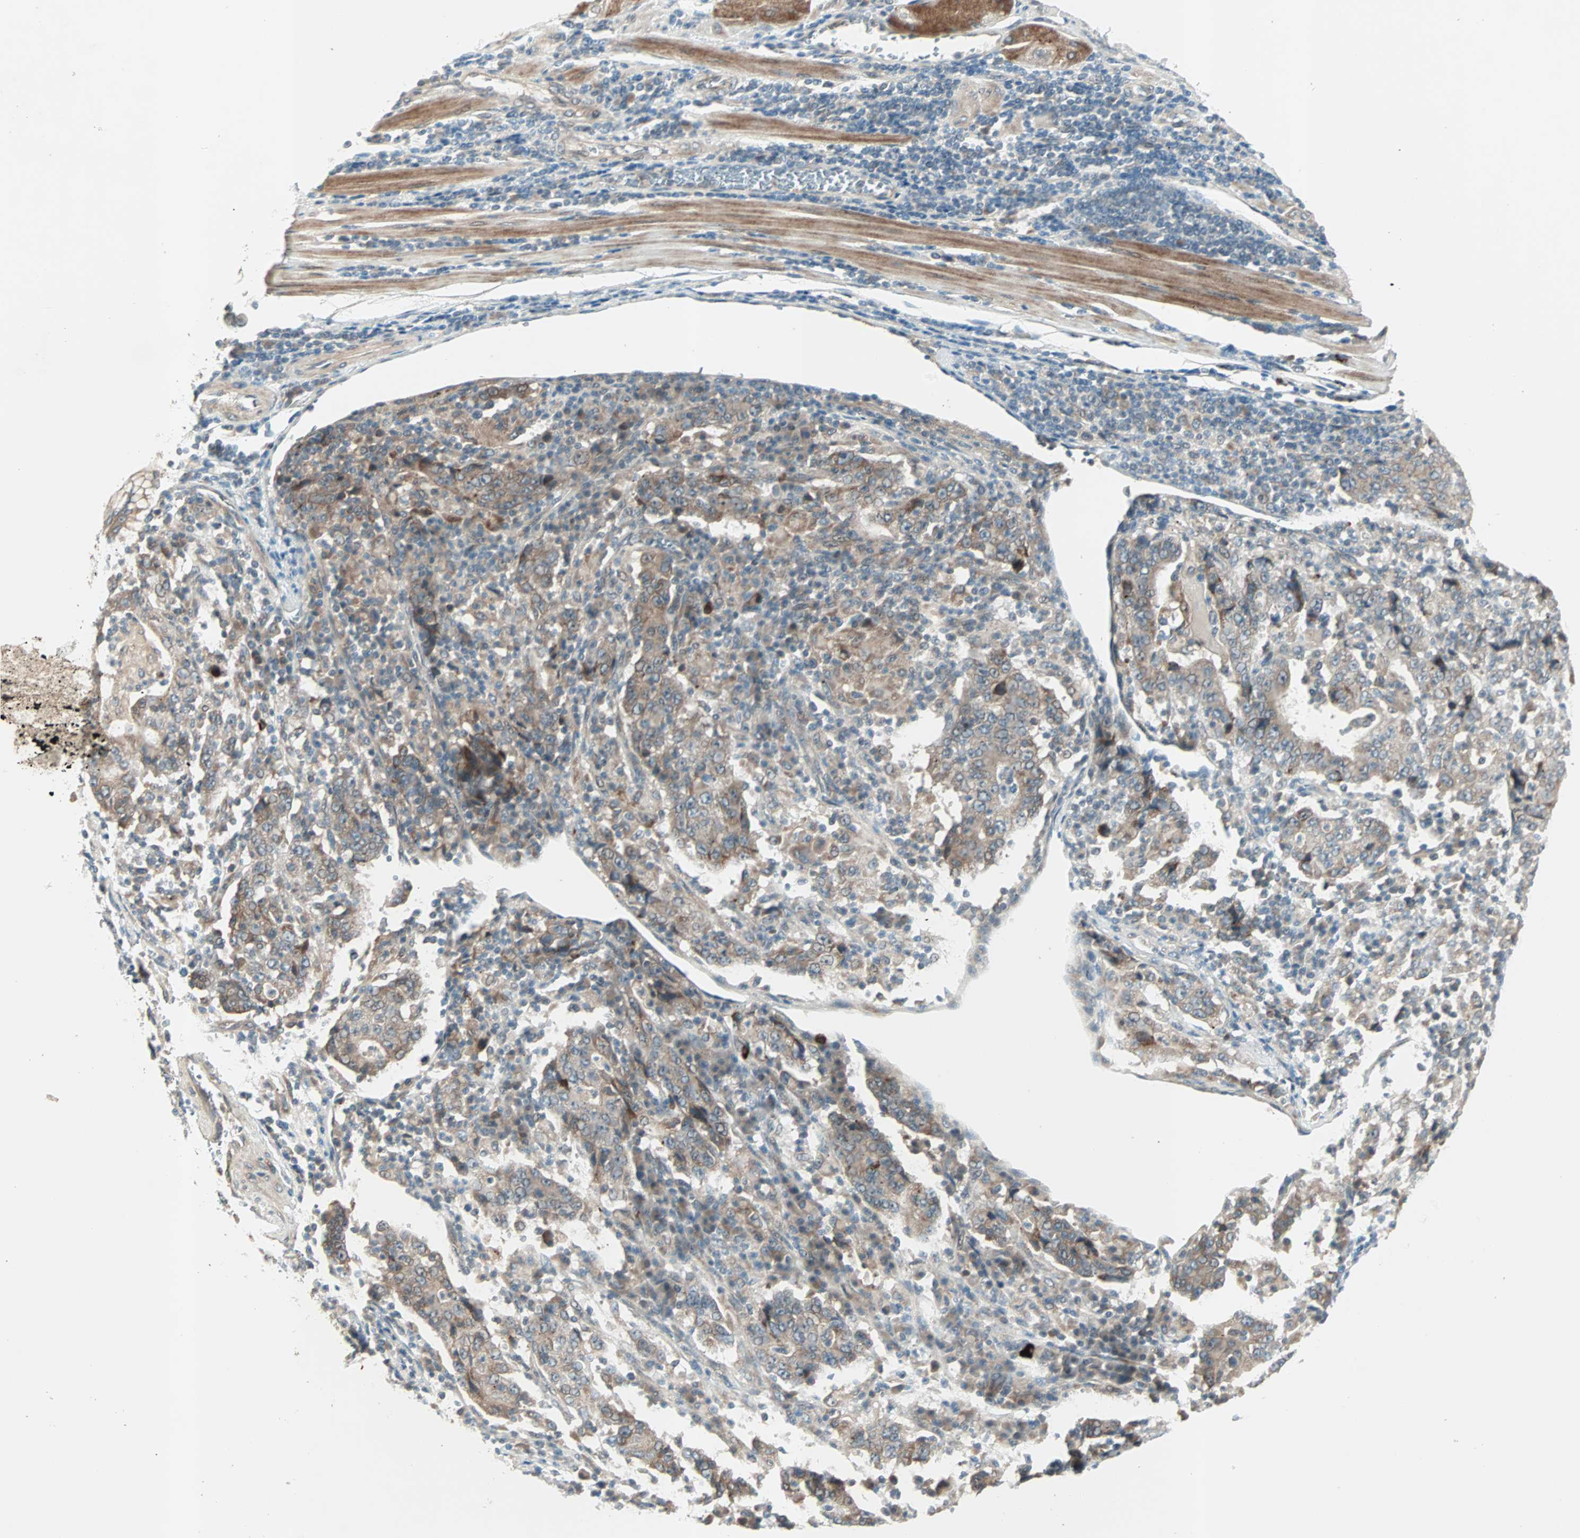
{"staining": {"intensity": "moderate", "quantity": ">75%", "location": "cytoplasmic/membranous"}, "tissue": "stomach cancer", "cell_type": "Tumor cells", "image_type": "cancer", "snomed": [{"axis": "morphology", "description": "Normal tissue, NOS"}, {"axis": "morphology", "description": "Adenocarcinoma, NOS"}, {"axis": "topography", "description": "Stomach, upper"}, {"axis": "topography", "description": "Stomach"}], "caption": "Stomach adenocarcinoma stained for a protein exhibits moderate cytoplasmic/membranous positivity in tumor cells.", "gene": "PGBD1", "patient": {"sex": "male", "age": 59}}